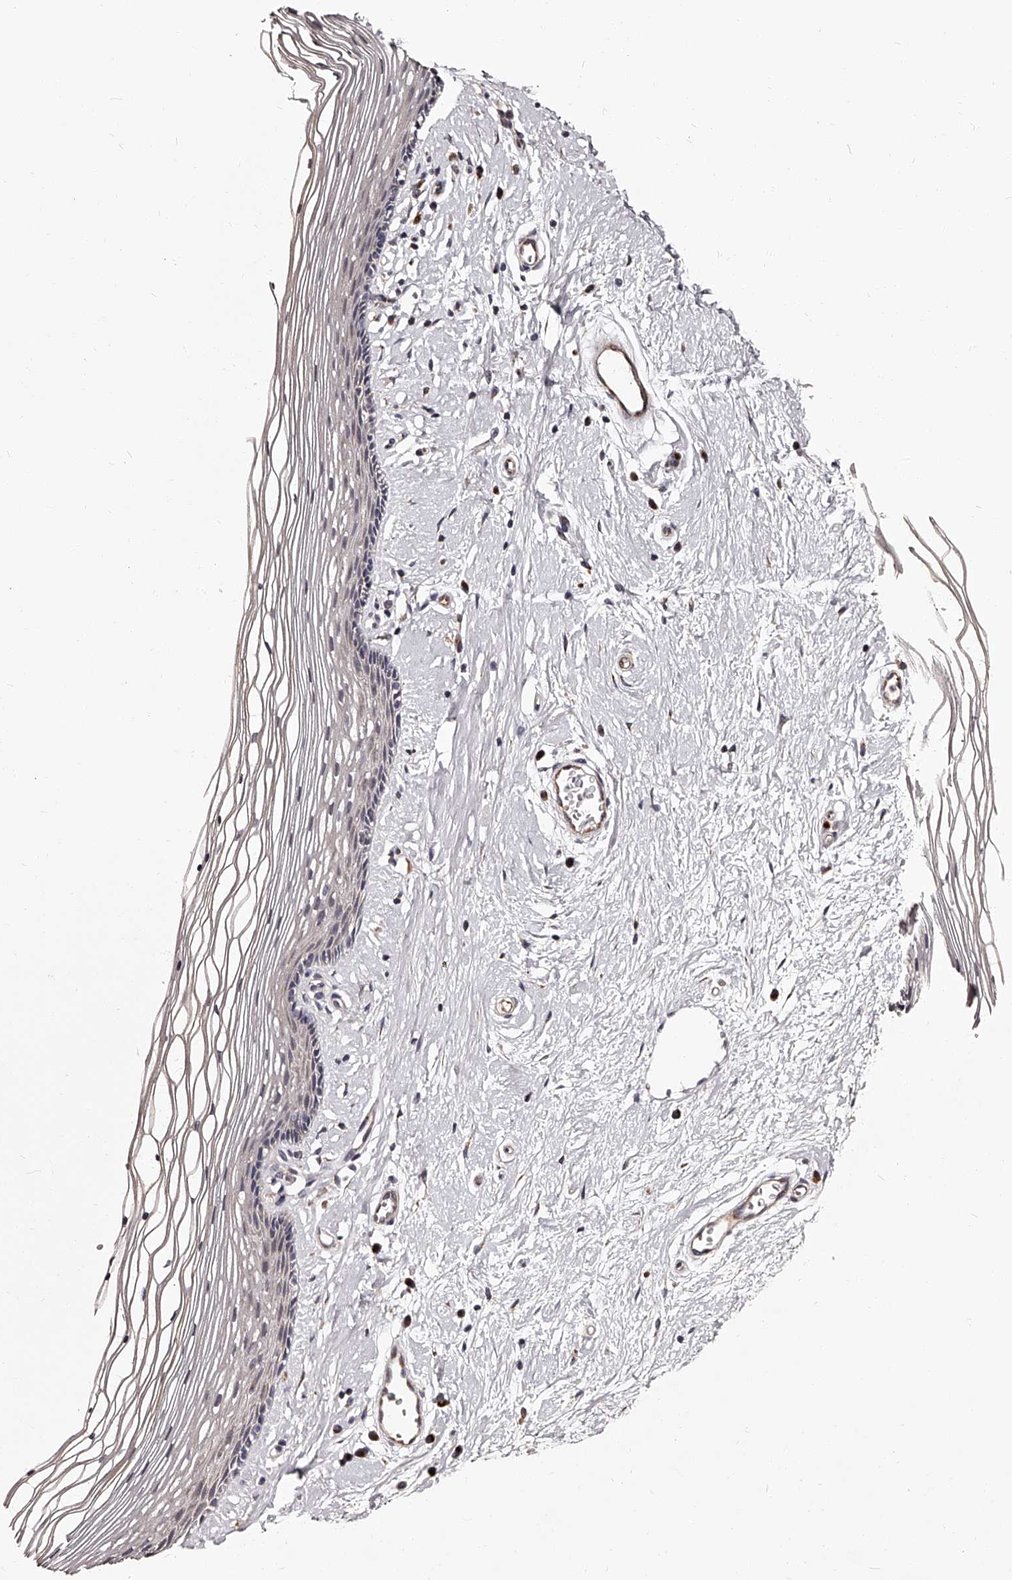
{"staining": {"intensity": "weak", "quantity": "<25%", "location": "cytoplasmic/membranous"}, "tissue": "vagina", "cell_type": "Squamous epithelial cells", "image_type": "normal", "snomed": [{"axis": "morphology", "description": "Normal tissue, NOS"}, {"axis": "topography", "description": "Vagina"}], "caption": "IHC of benign vagina exhibits no positivity in squamous epithelial cells.", "gene": "RSC1A1", "patient": {"sex": "female", "age": 46}}